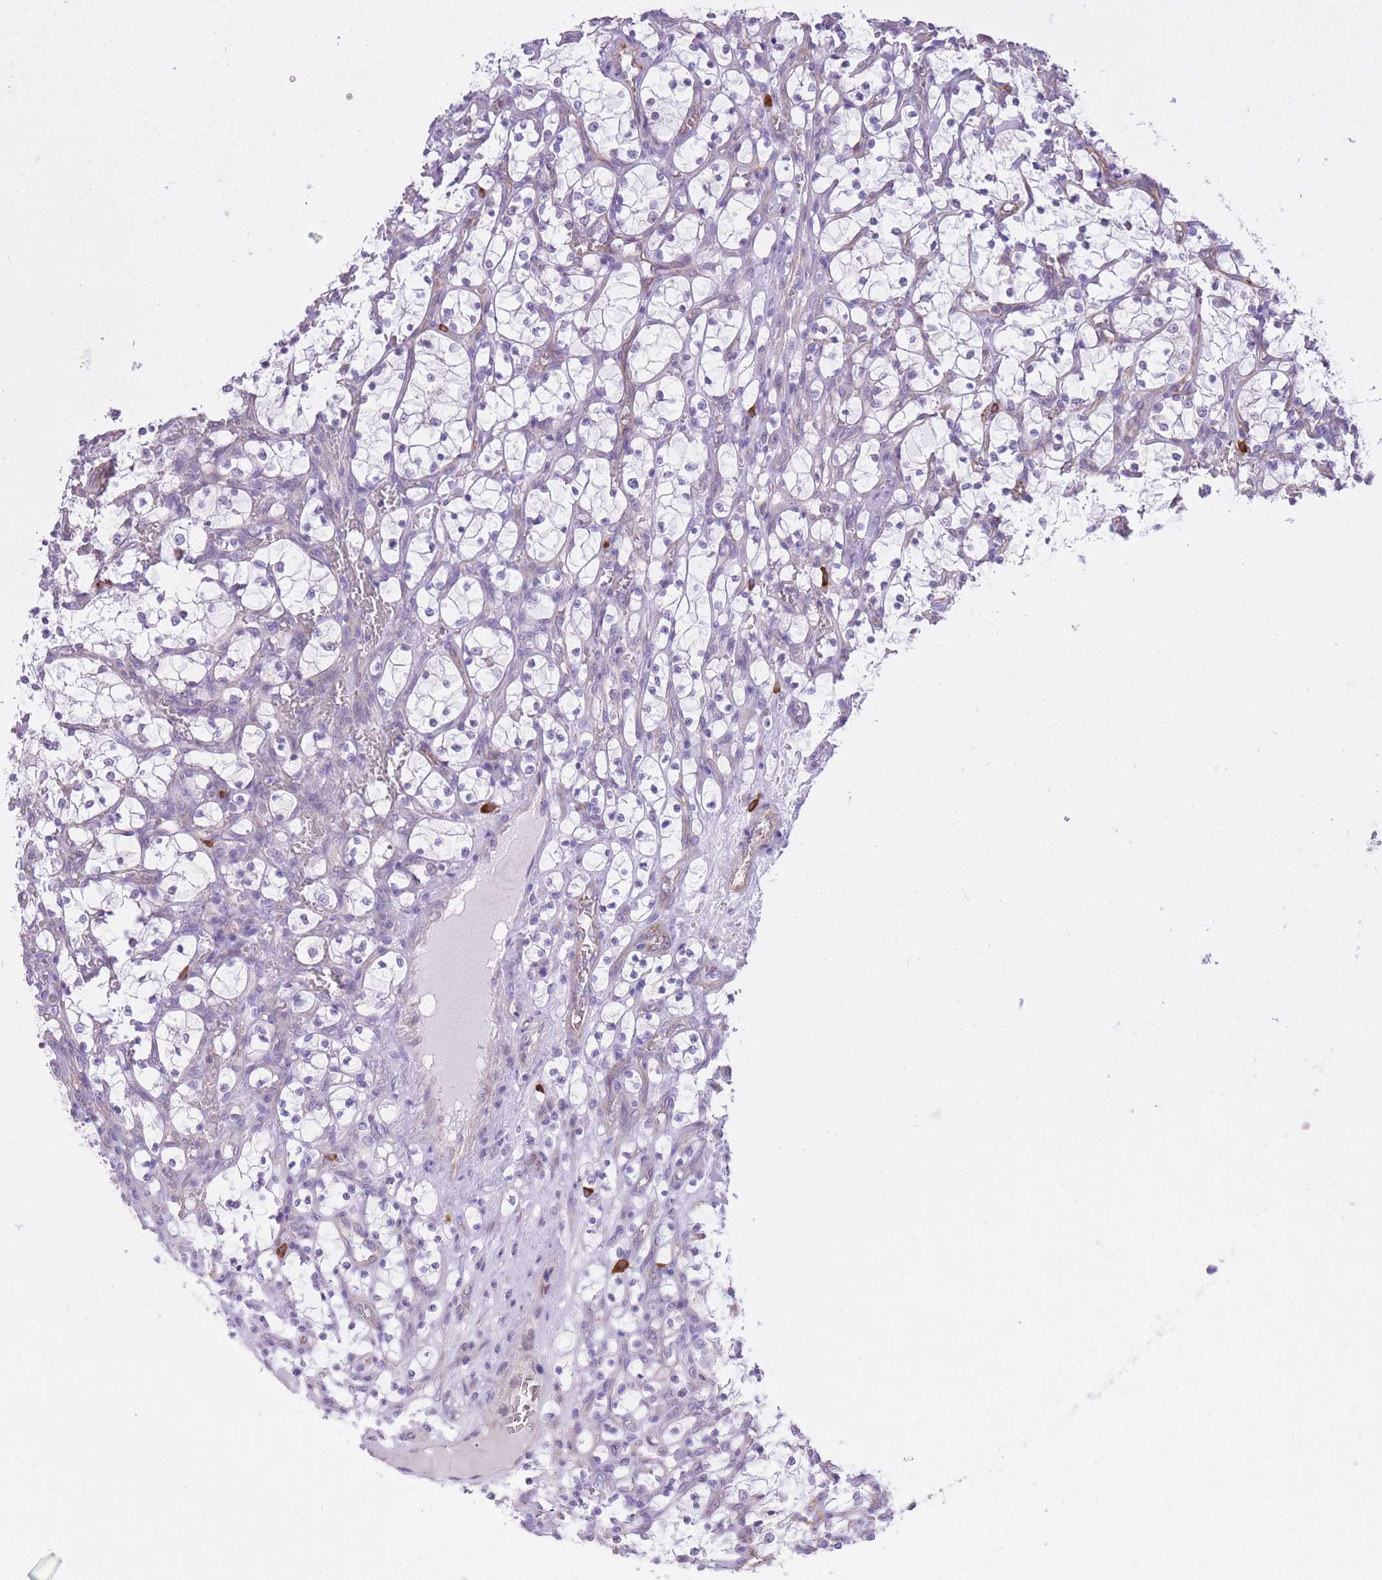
{"staining": {"intensity": "negative", "quantity": "none", "location": "none"}, "tissue": "renal cancer", "cell_type": "Tumor cells", "image_type": "cancer", "snomed": [{"axis": "morphology", "description": "Adenocarcinoma, NOS"}, {"axis": "topography", "description": "Kidney"}], "caption": "Immunohistochemistry image of neoplastic tissue: renal cancer stained with DAB (3,3'-diaminobenzidine) displays no significant protein staining in tumor cells.", "gene": "MEIOSIN", "patient": {"sex": "female", "age": 69}}